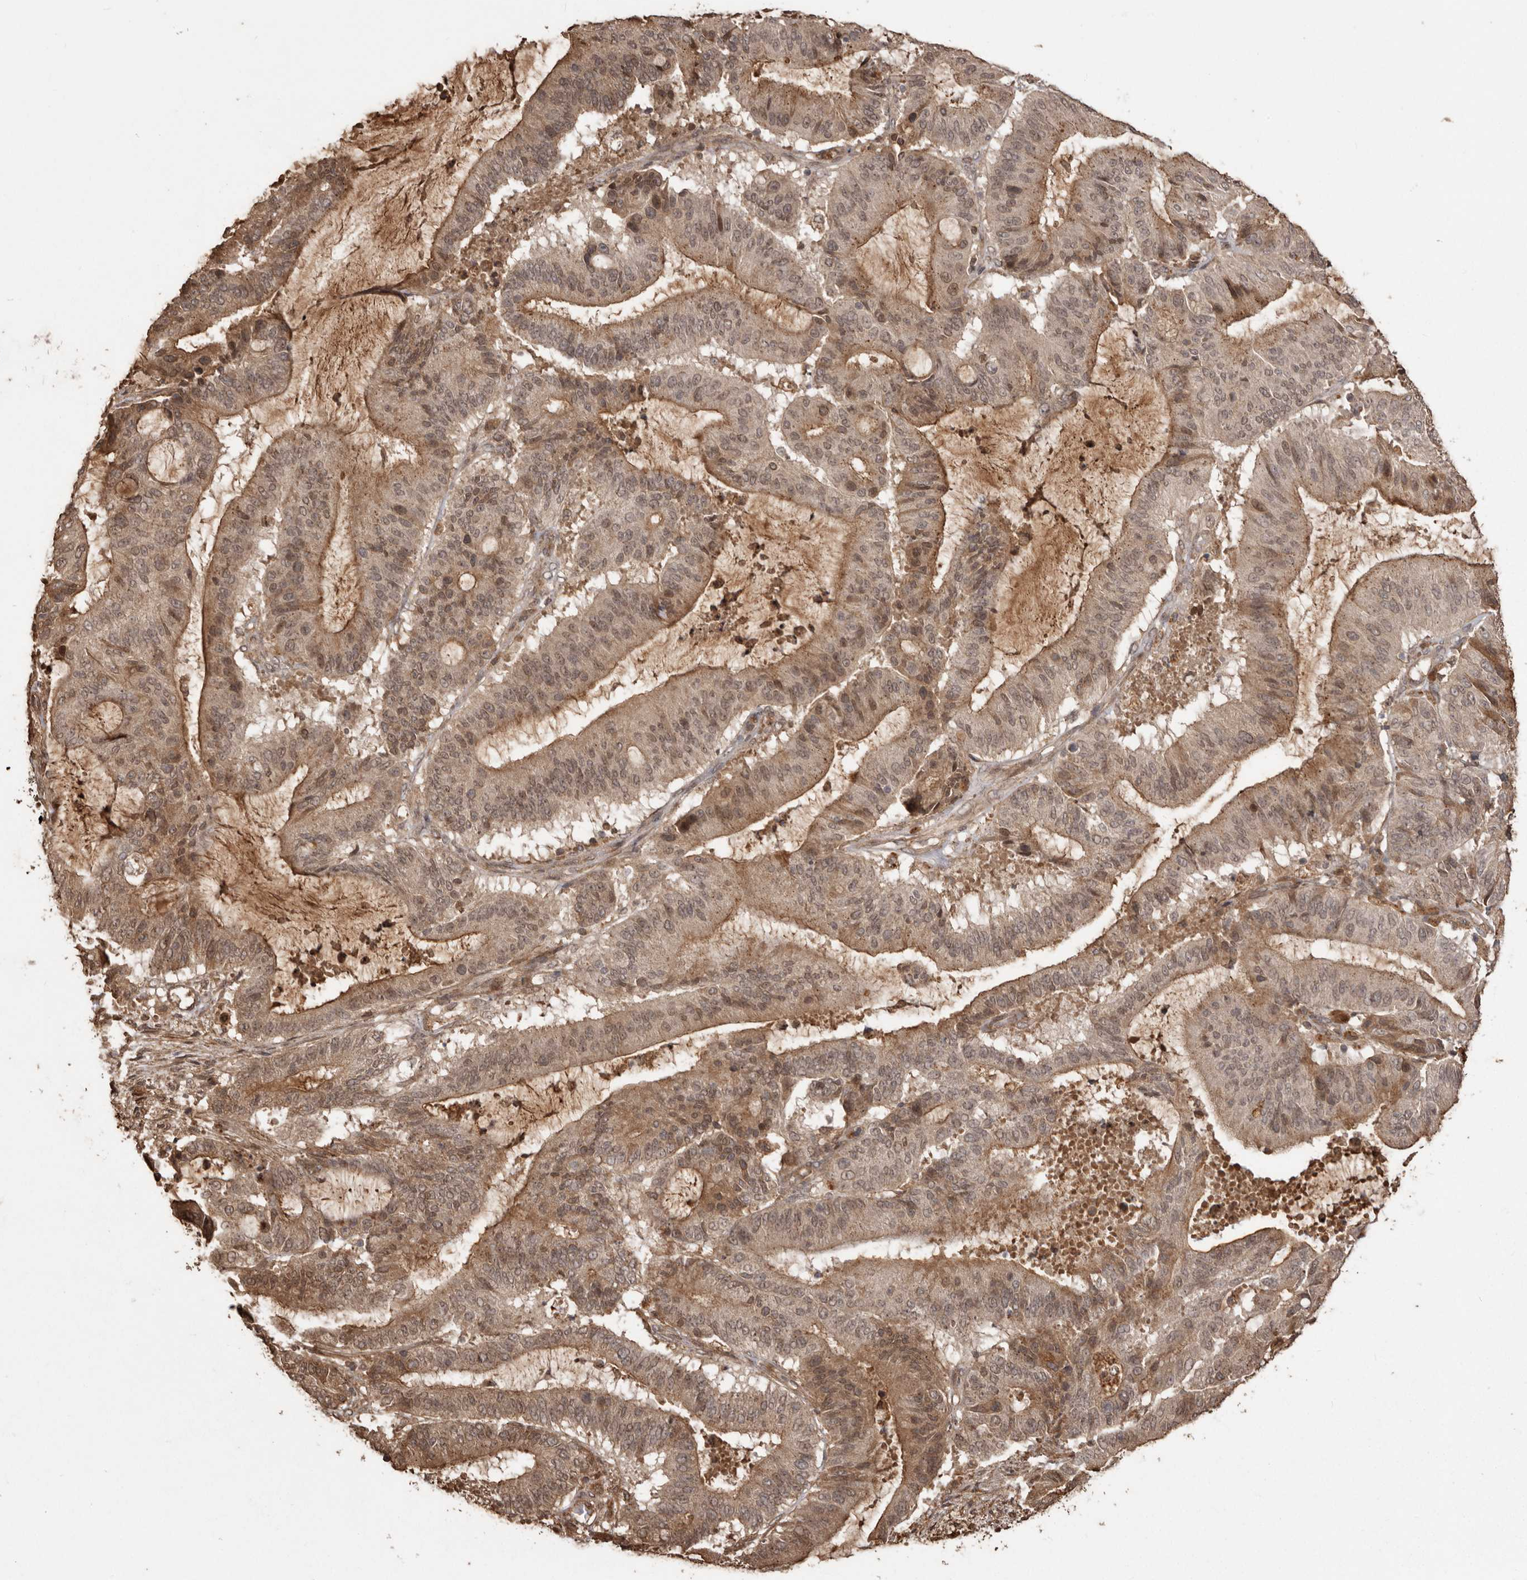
{"staining": {"intensity": "moderate", "quantity": "25%-75%", "location": "cytoplasmic/membranous,nuclear"}, "tissue": "liver cancer", "cell_type": "Tumor cells", "image_type": "cancer", "snomed": [{"axis": "morphology", "description": "Normal tissue, NOS"}, {"axis": "morphology", "description": "Cholangiocarcinoma"}, {"axis": "topography", "description": "Liver"}, {"axis": "topography", "description": "Peripheral nerve tissue"}], "caption": "There is medium levels of moderate cytoplasmic/membranous and nuclear positivity in tumor cells of cholangiocarcinoma (liver), as demonstrated by immunohistochemical staining (brown color).", "gene": "NUP43", "patient": {"sex": "female", "age": 73}}